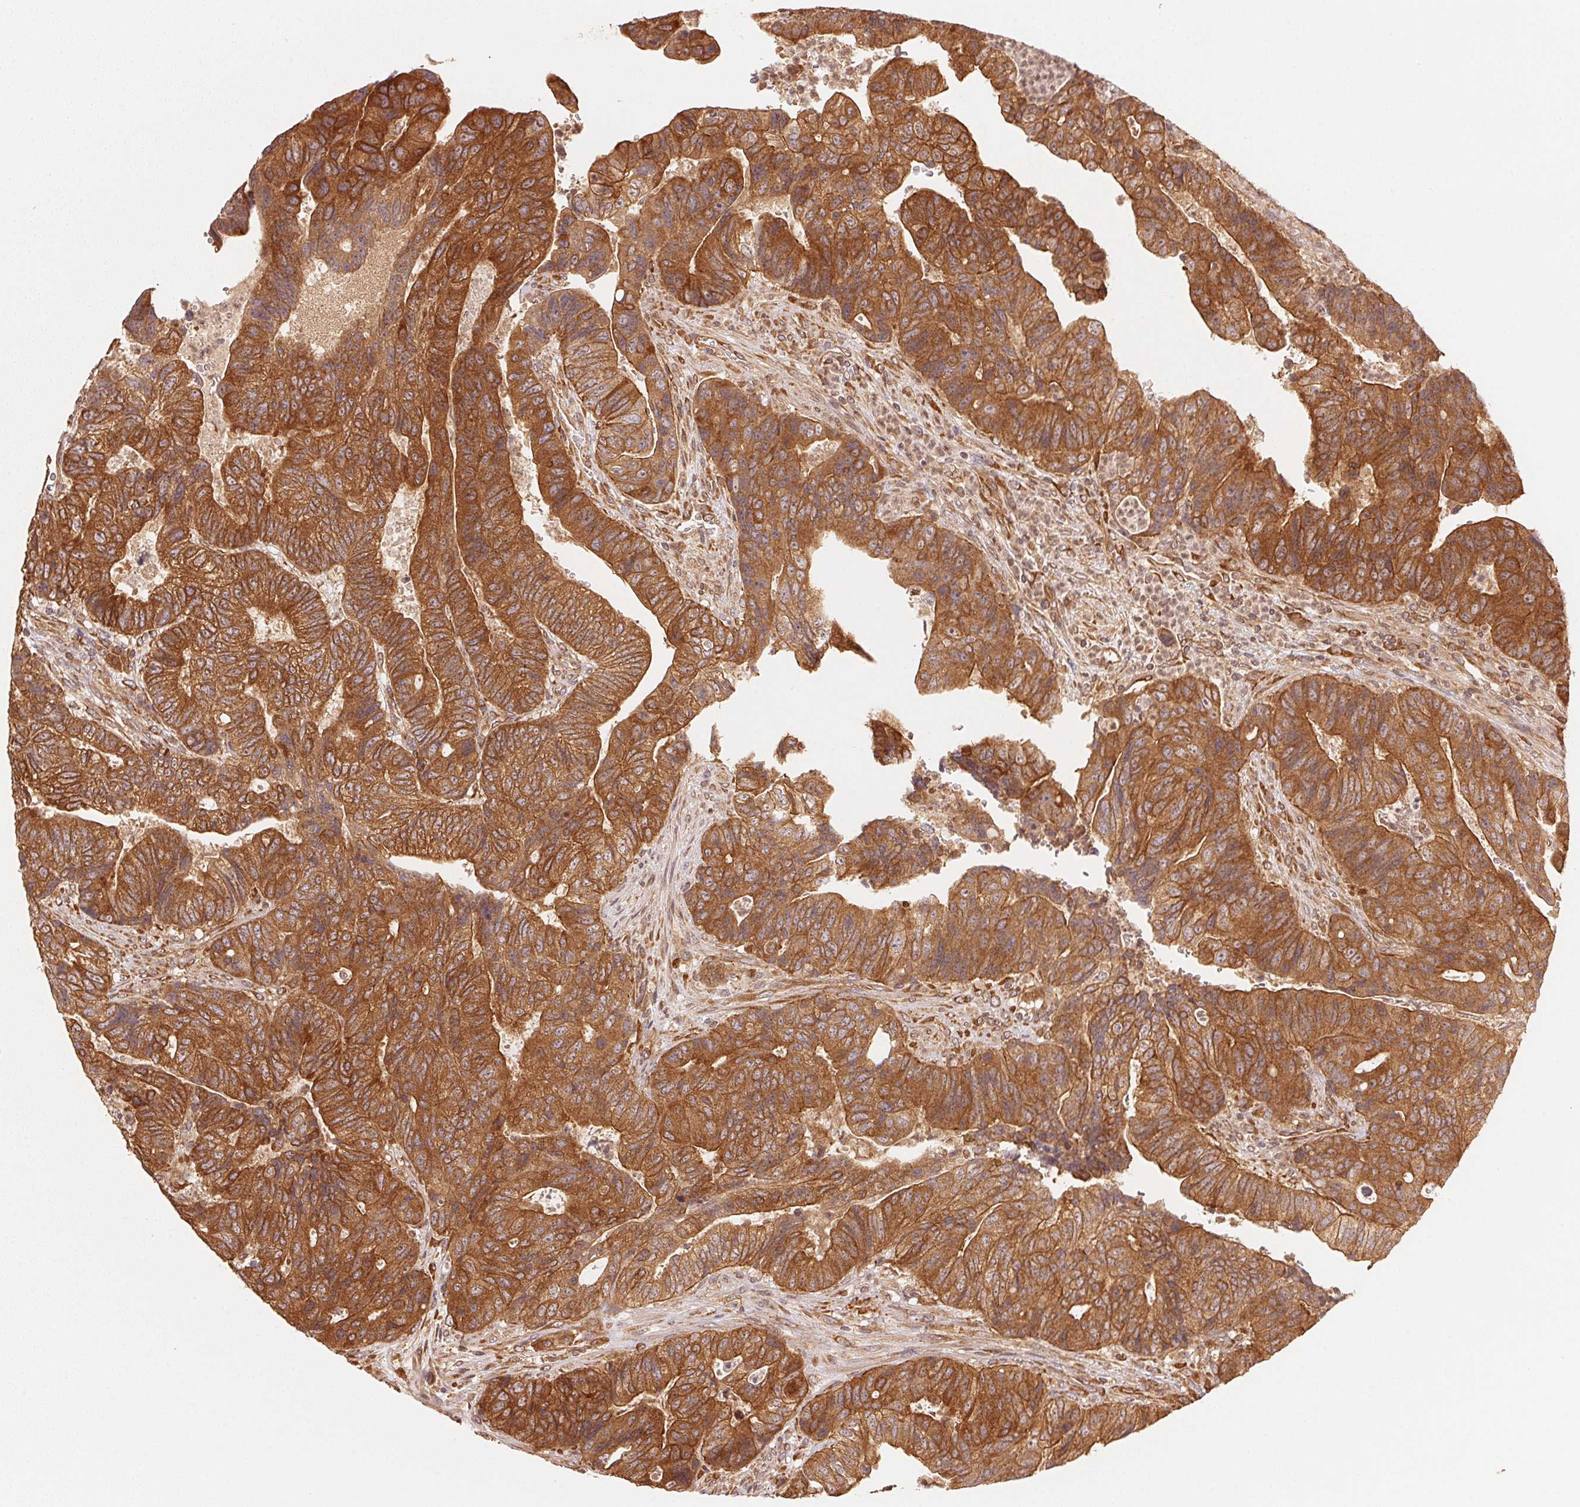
{"staining": {"intensity": "strong", "quantity": ">75%", "location": "cytoplasmic/membranous"}, "tissue": "colorectal cancer", "cell_type": "Tumor cells", "image_type": "cancer", "snomed": [{"axis": "morphology", "description": "Normal tissue, NOS"}, {"axis": "morphology", "description": "Adenocarcinoma, NOS"}, {"axis": "topography", "description": "Colon"}], "caption": "Brown immunohistochemical staining in colorectal adenocarcinoma exhibits strong cytoplasmic/membranous positivity in approximately >75% of tumor cells. (Brightfield microscopy of DAB IHC at high magnification).", "gene": "STRN4", "patient": {"sex": "female", "age": 48}}